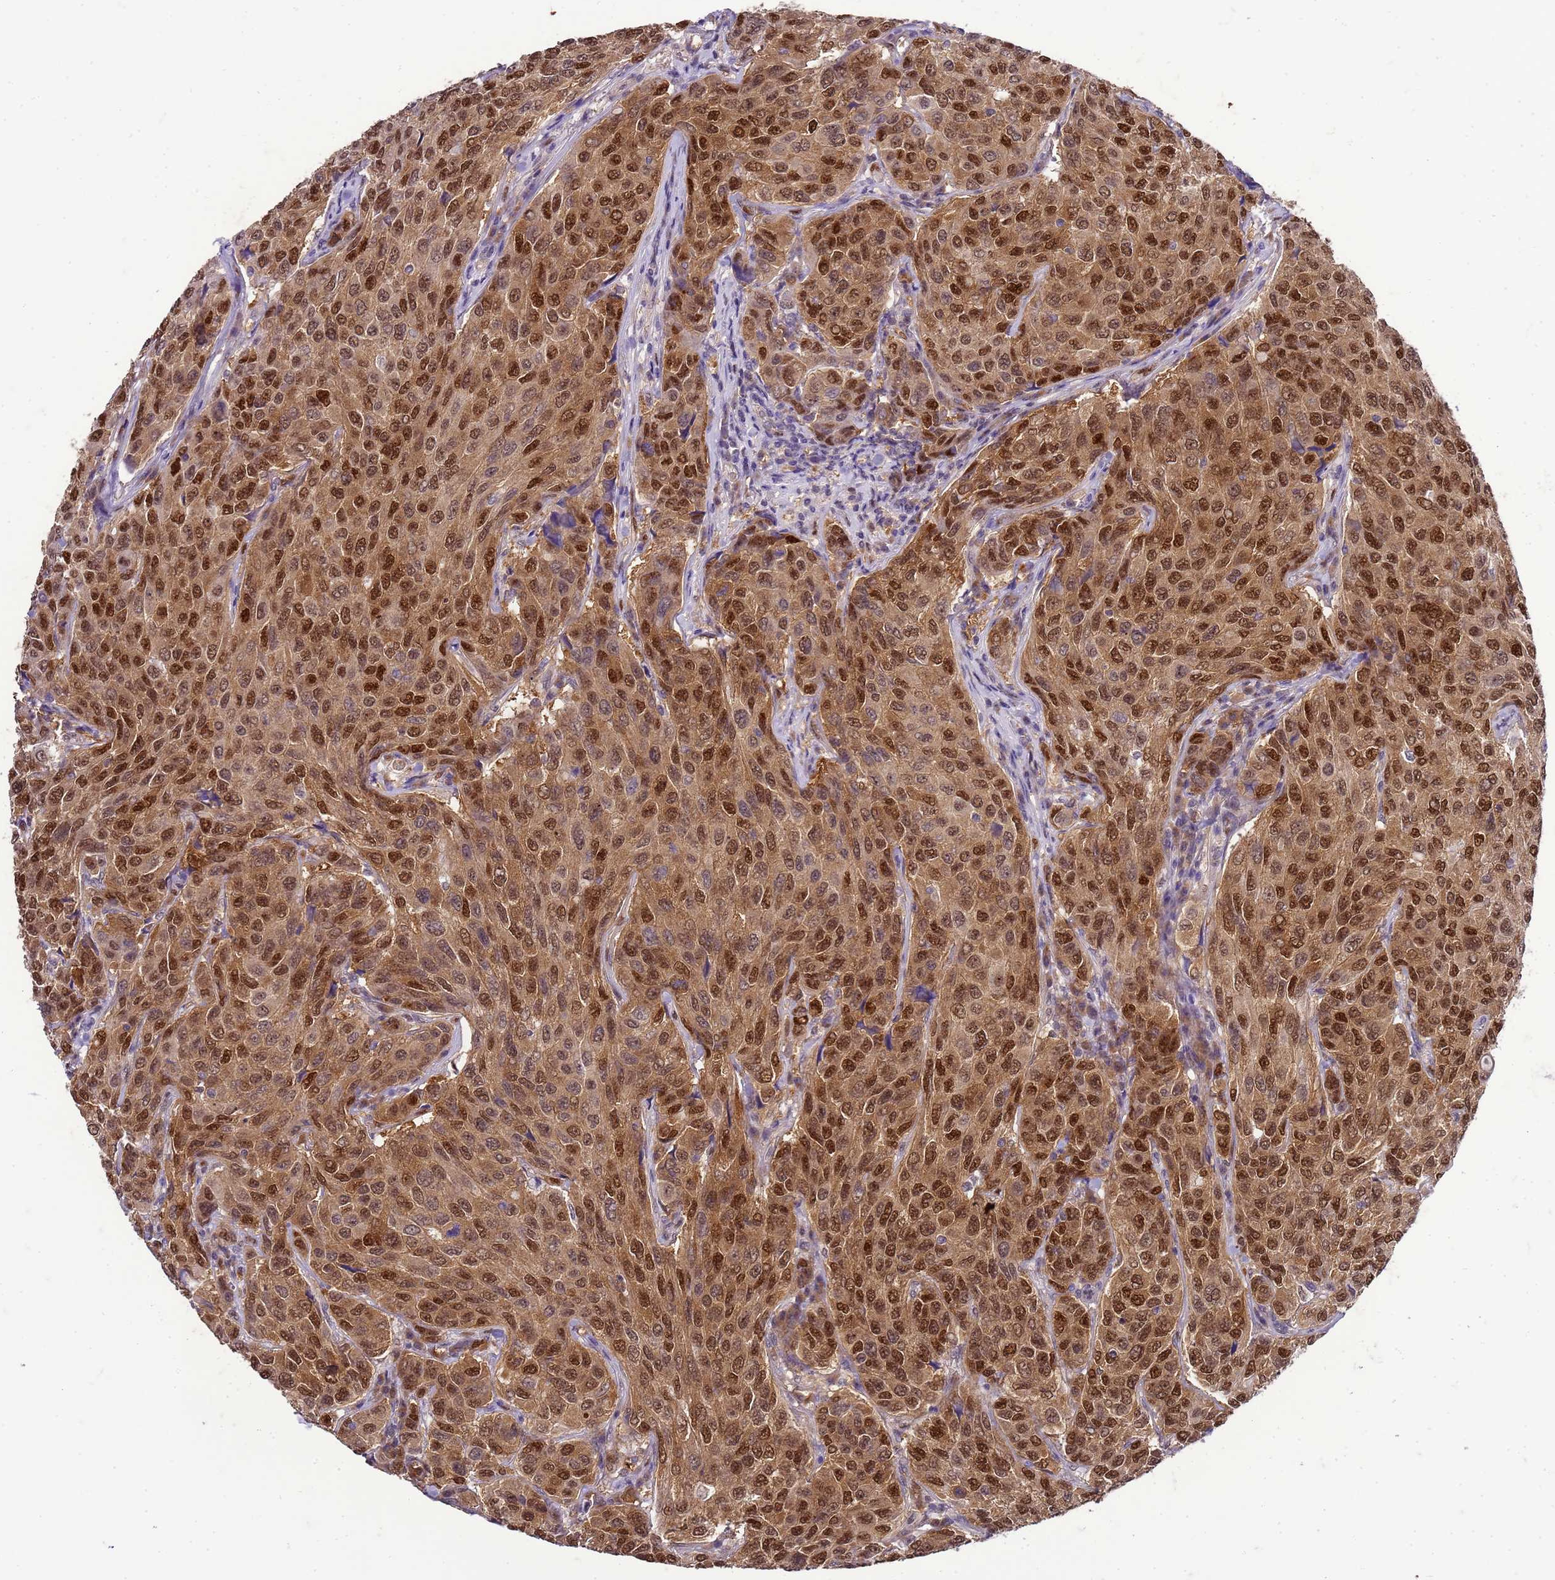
{"staining": {"intensity": "strong", "quantity": ">75%", "location": "cytoplasmic/membranous,nuclear"}, "tissue": "breast cancer", "cell_type": "Tumor cells", "image_type": "cancer", "snomed": [{"axis": "morphology", "description": "Duct carcinoma"}, {"axis": "topography", "description": "Breast"}], "caption": "Brown immunohistochemical staining in human breast cancer reveals strong cytoplasmic/membranous and nuclear expression in approximately >75% of tumor cells.", "gene": "DDI2", "patient": {"sex": "female", "age": 55}}